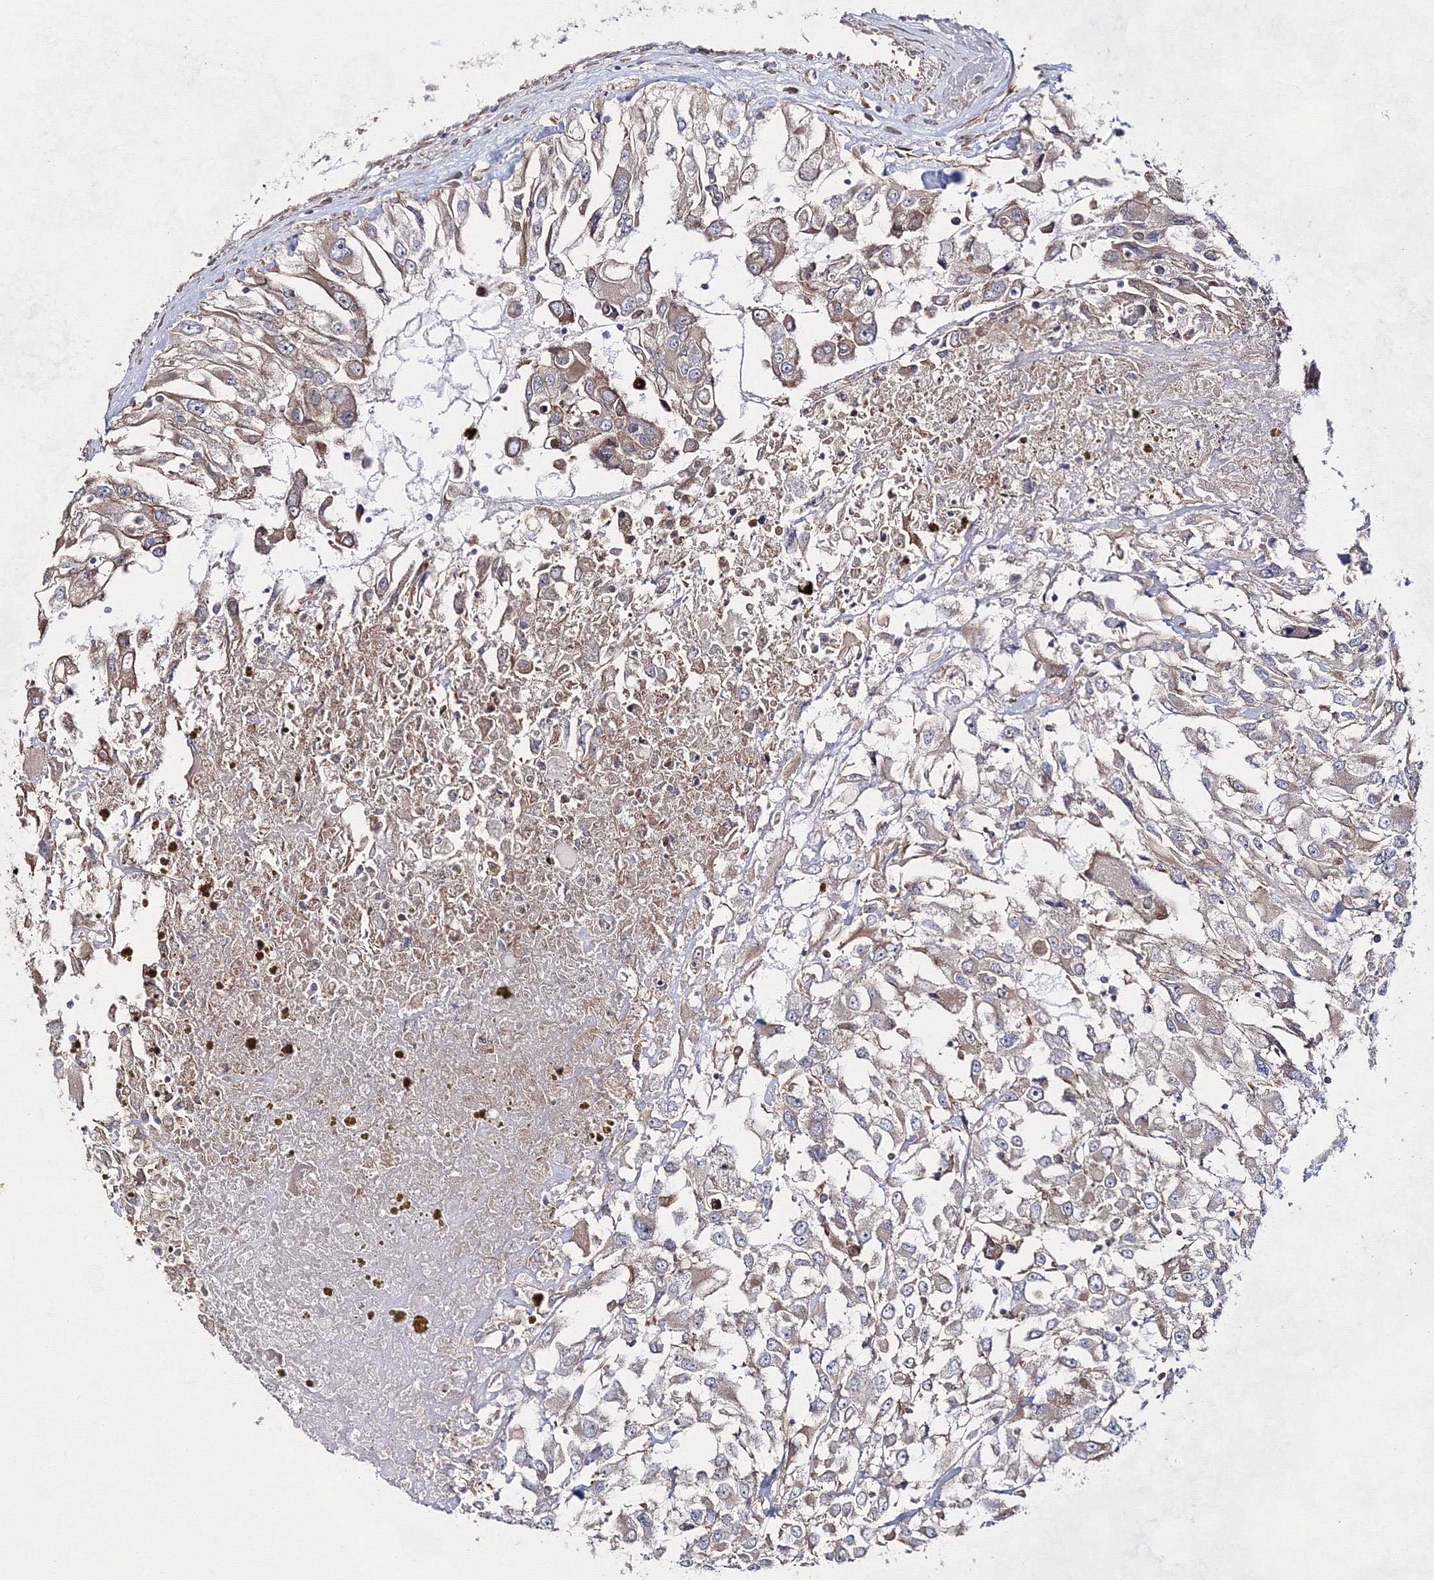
{"staining": {"intensity": "weak", "quantity": "25%-75%", "location": "cytoplasmic/membranous"}, "tissue": "renal cancer", "cell_type": "Tumor cells", "image_type": "cancer", "snomed": [{"axis": "morphology", "description": "Adenocarcinoma, NOS"}, {"axis": "topography", "description": "Kidney"}], "caption": "Immunohistochemistry photomicrograph of adenocarcinoma (renal) stained for a protein (brown), which shows low levels of weak cytoplasmic/membranous staining in approximately 25%-75% of tumor cells.", "gene": "EXOC6", "patient": {"sex": "female", "age": 52}}